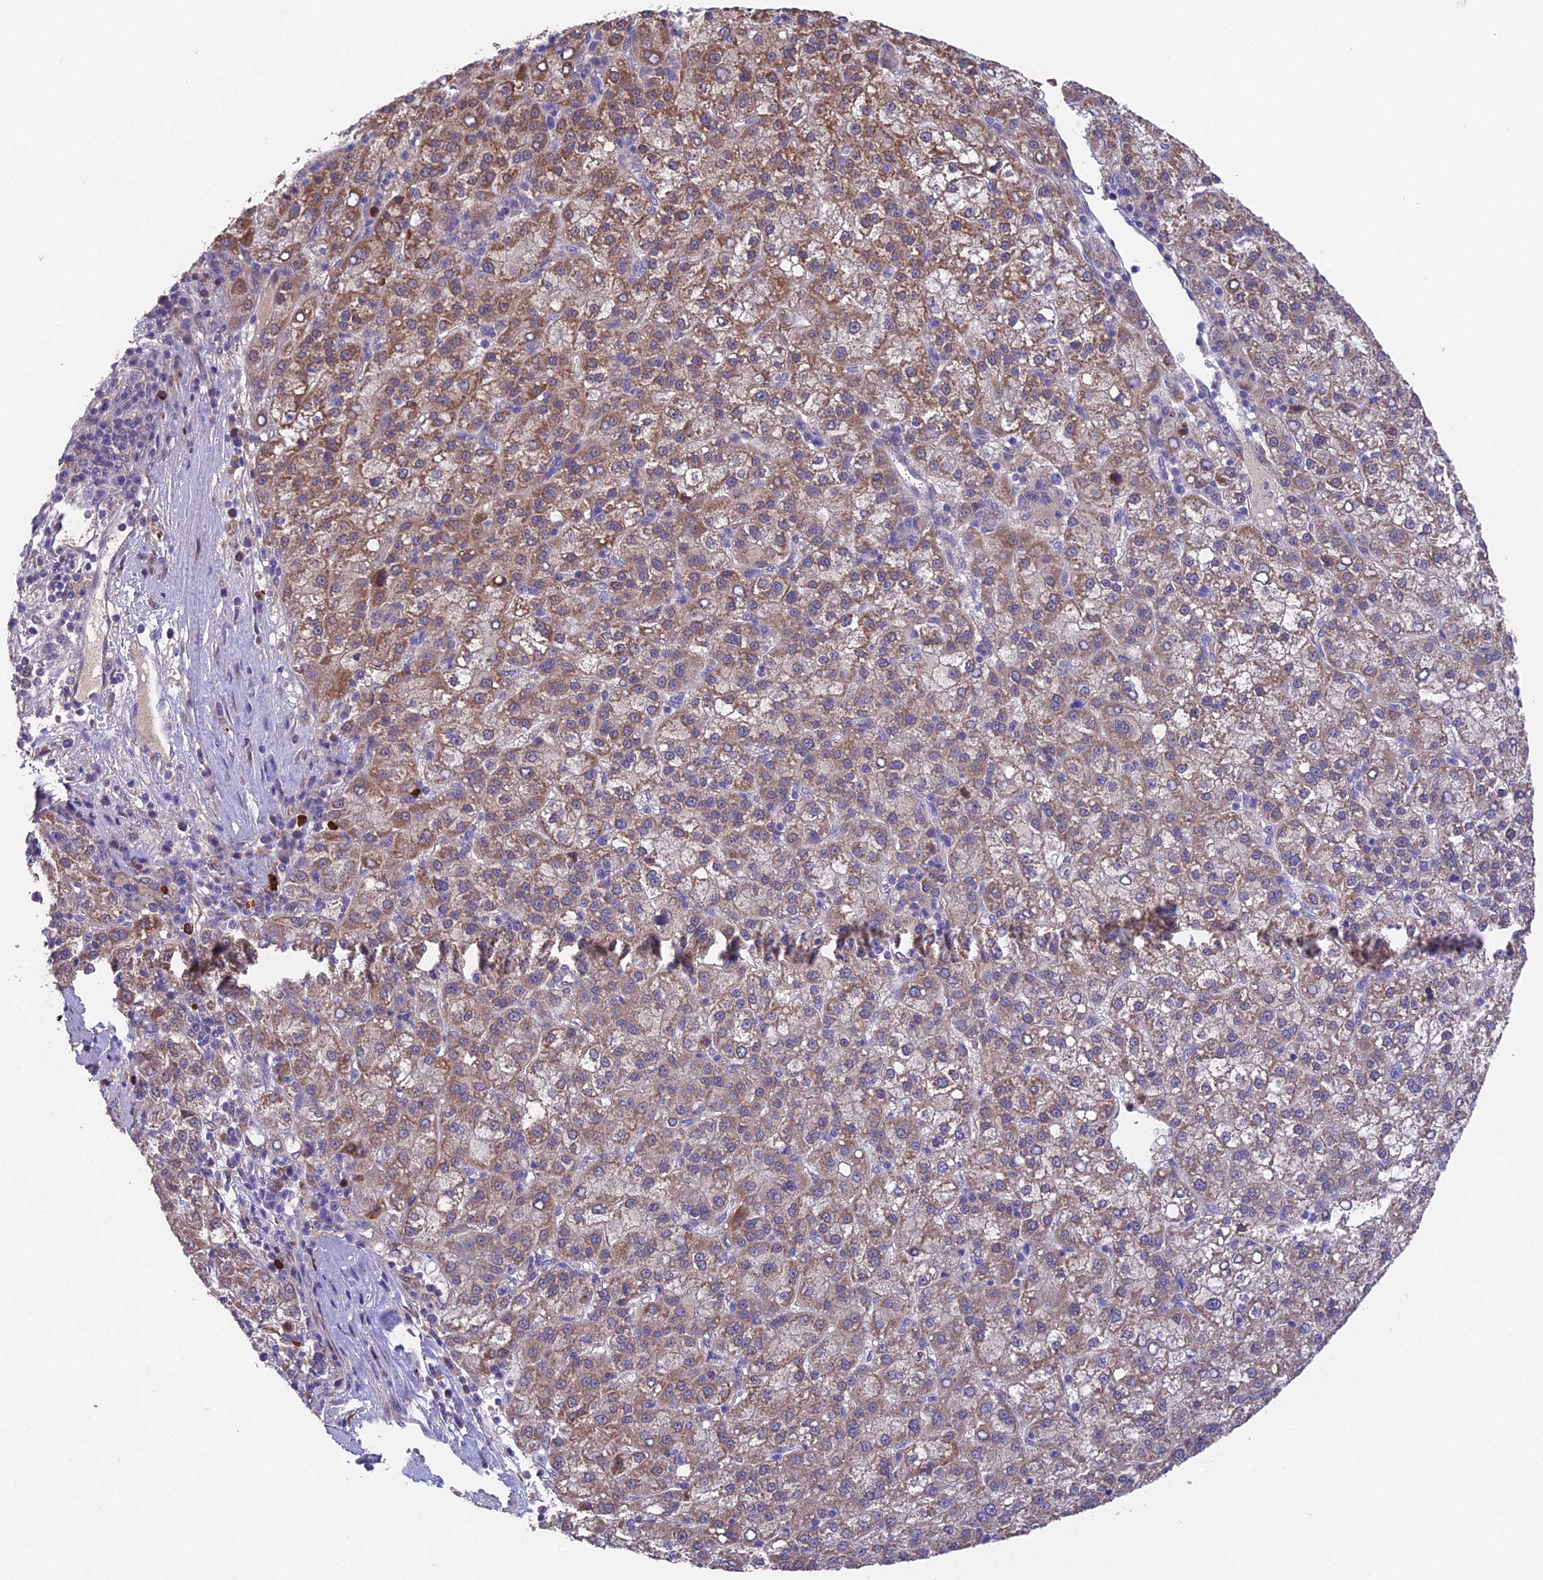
{"staining": {"intensity": "moderate", "quantity": ">75%", "location": "cytoplasmic/membranous"}, "tissue": "liver cancer", "cell_type": "Tumor cells", "image_type": "cancer", "snomed": [{"axis": "morphology", "description": "Carcinoma, Hepatocellular, NOS"}, {"axis": "topography", "description": "Liver"}], "caption": "Tumor cells reveal medium levels of moderate cytoplasmic/membranous expression in approximately >75% of cells in human liver cancer.", "gene": "PUS10", "patient": {"sex": "female", "age": 58}}